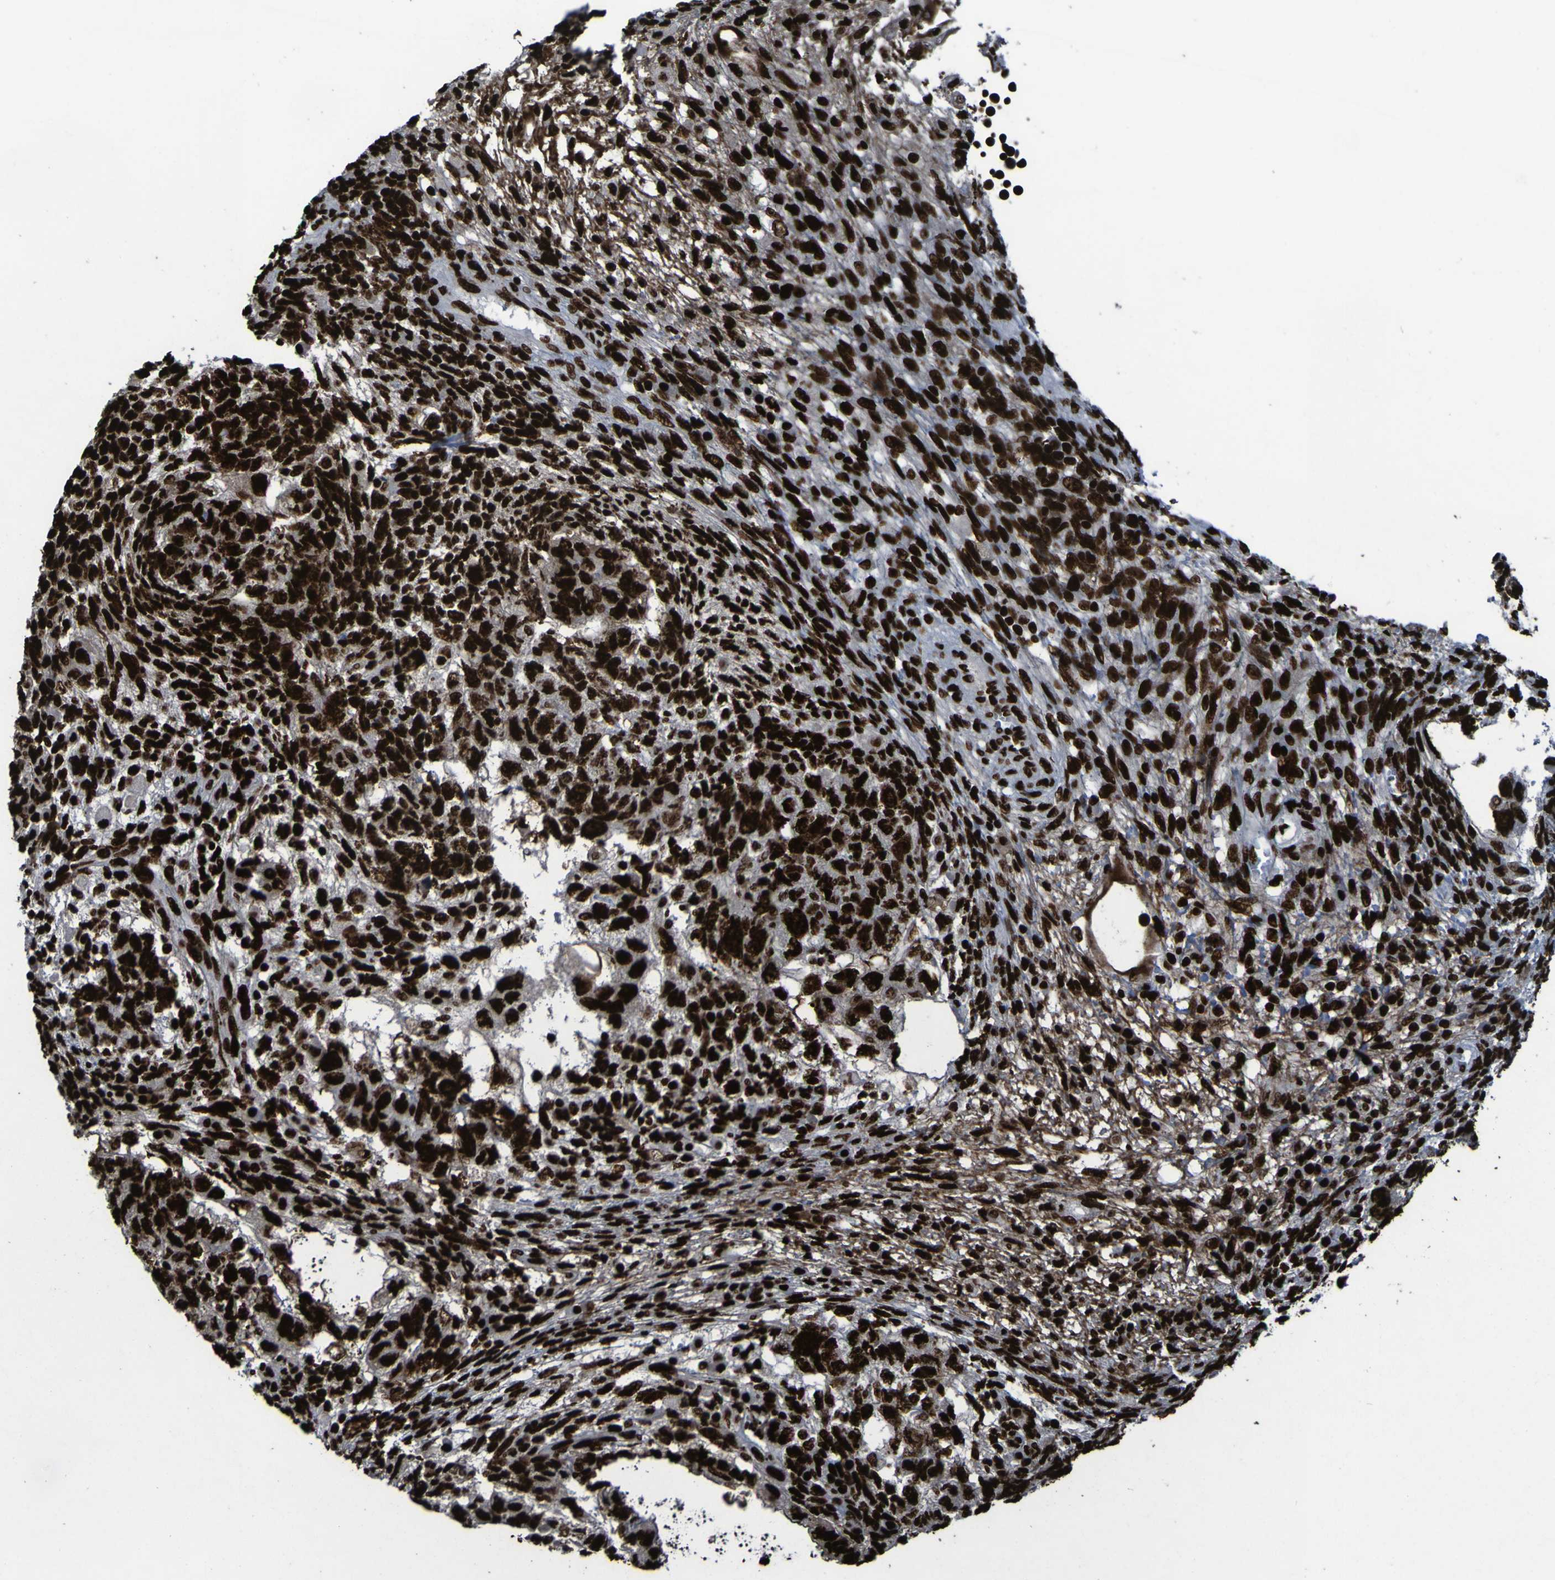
{"staining": {"intensity": "strong", "quantity": ">75%", "location": "nuclear"}, "tissue": "testis cancer", "cell_type": "Tumor cells", "image_type": "cancer", "snomed": [{"axis": "morphology", "description": "Normal tissue, NOS"}, {"axis": "morphology", "description": "Carcinoma, Embryonal, NOS"}, {"axis": "topography", "description": "Testis"}], "caption": "IHC image of testis cancer stained for a protein (brown), which reveals high levels of strong nuclear expression in approximately >75% of tumor cells.", "gene": "NPM1", "patient": {"sex": "male", "age": 36}}